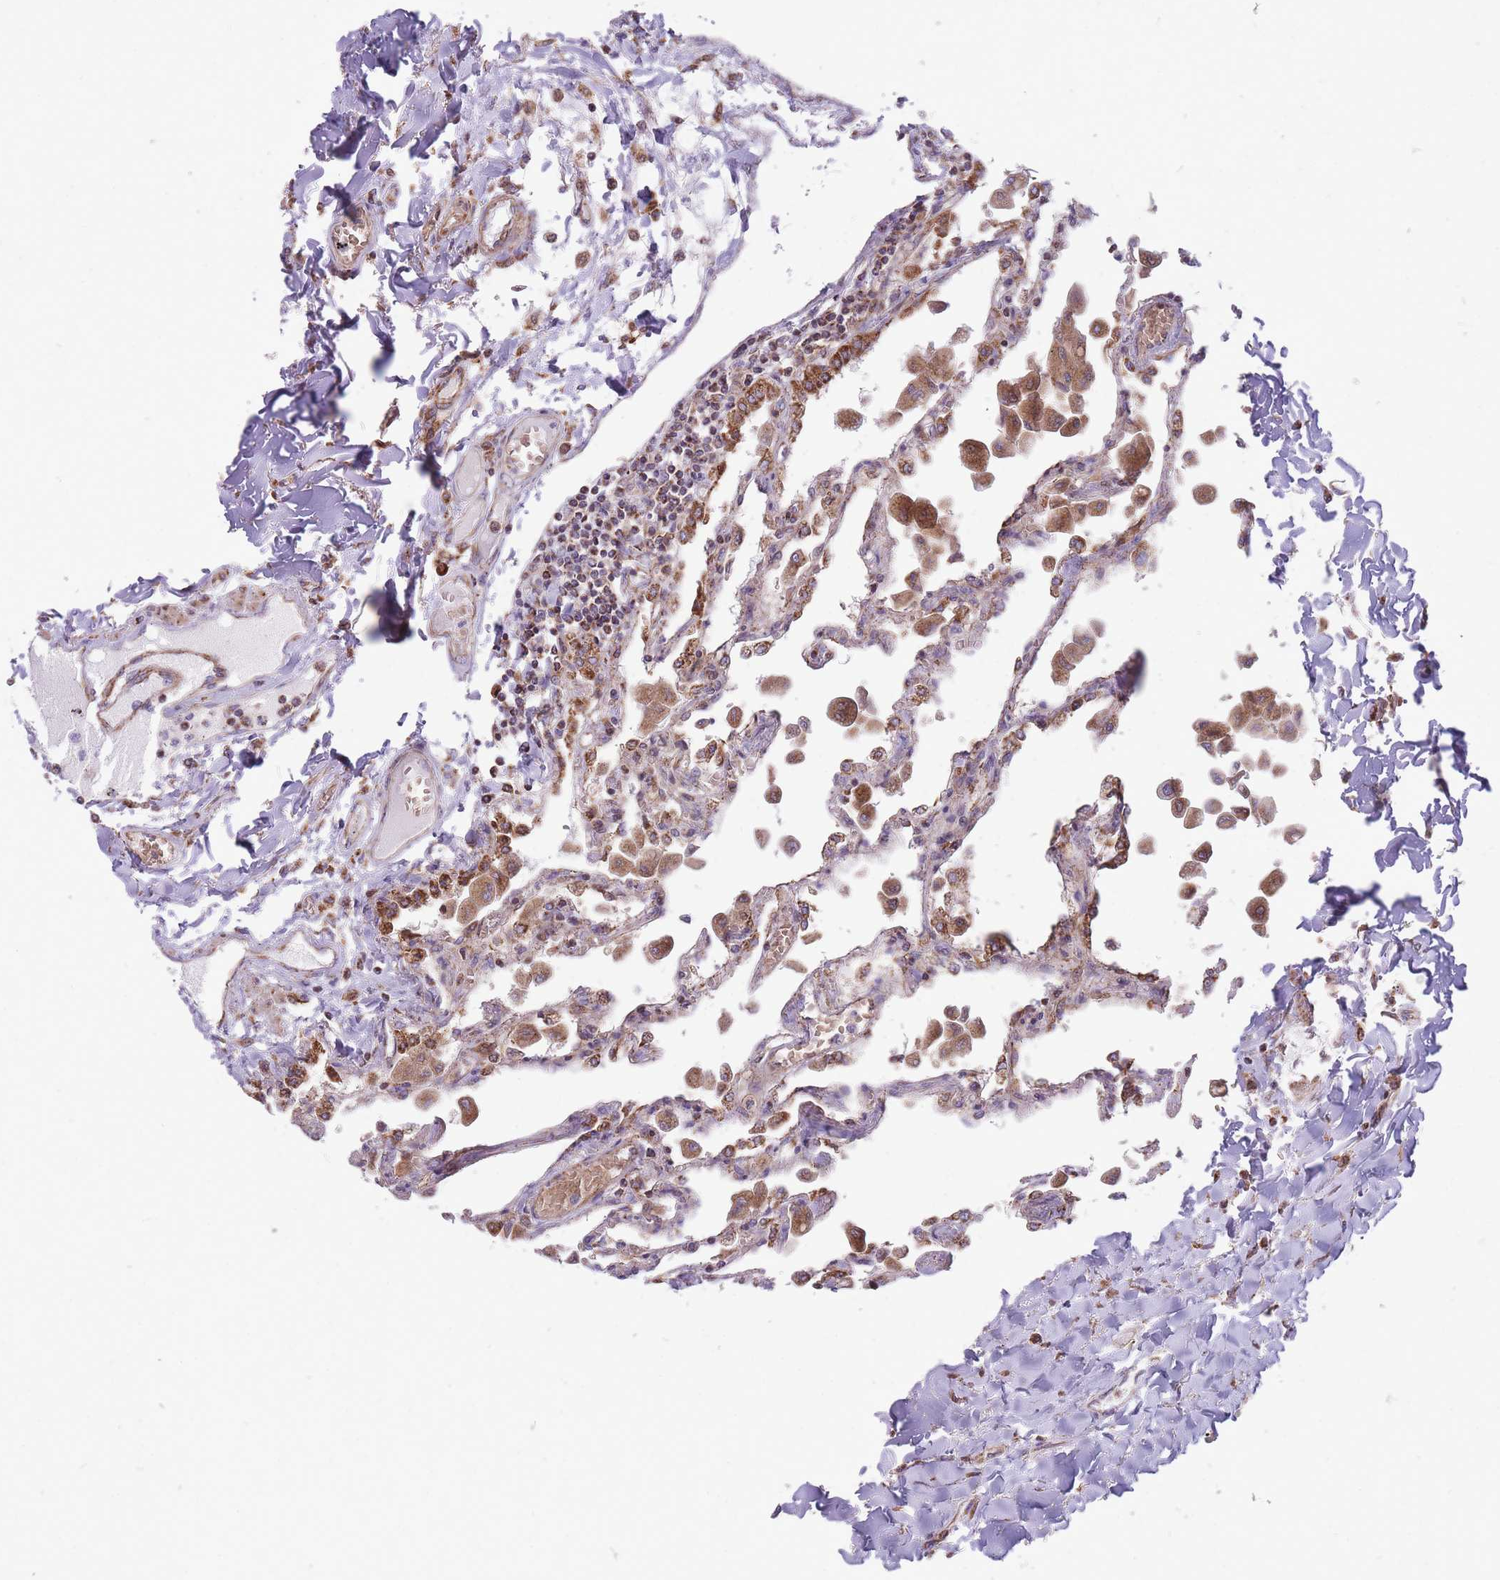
{"staining": {"intensity": "moderate", "quantity": "25%-75%", "location": "cytoplasmic/membranous"}, "tissue": "lung", "cell_type": "Alveolar cells", "image_type": "normal", "snomed": [{"axis": "morphology", "description": "Normal tissue, NOS"}, {"axis": "topography", "description": "Bronchus"}, {"axis": "topography", "description": "Lung"}], "caption": "Human lung stained with a brown dye displays moderate cytoplasmic/membranous positive staining in approximately 25%-75% of alveolar cells.", "gene": "ANKRD10", "patient": {"sex": "female", "age": 49}}